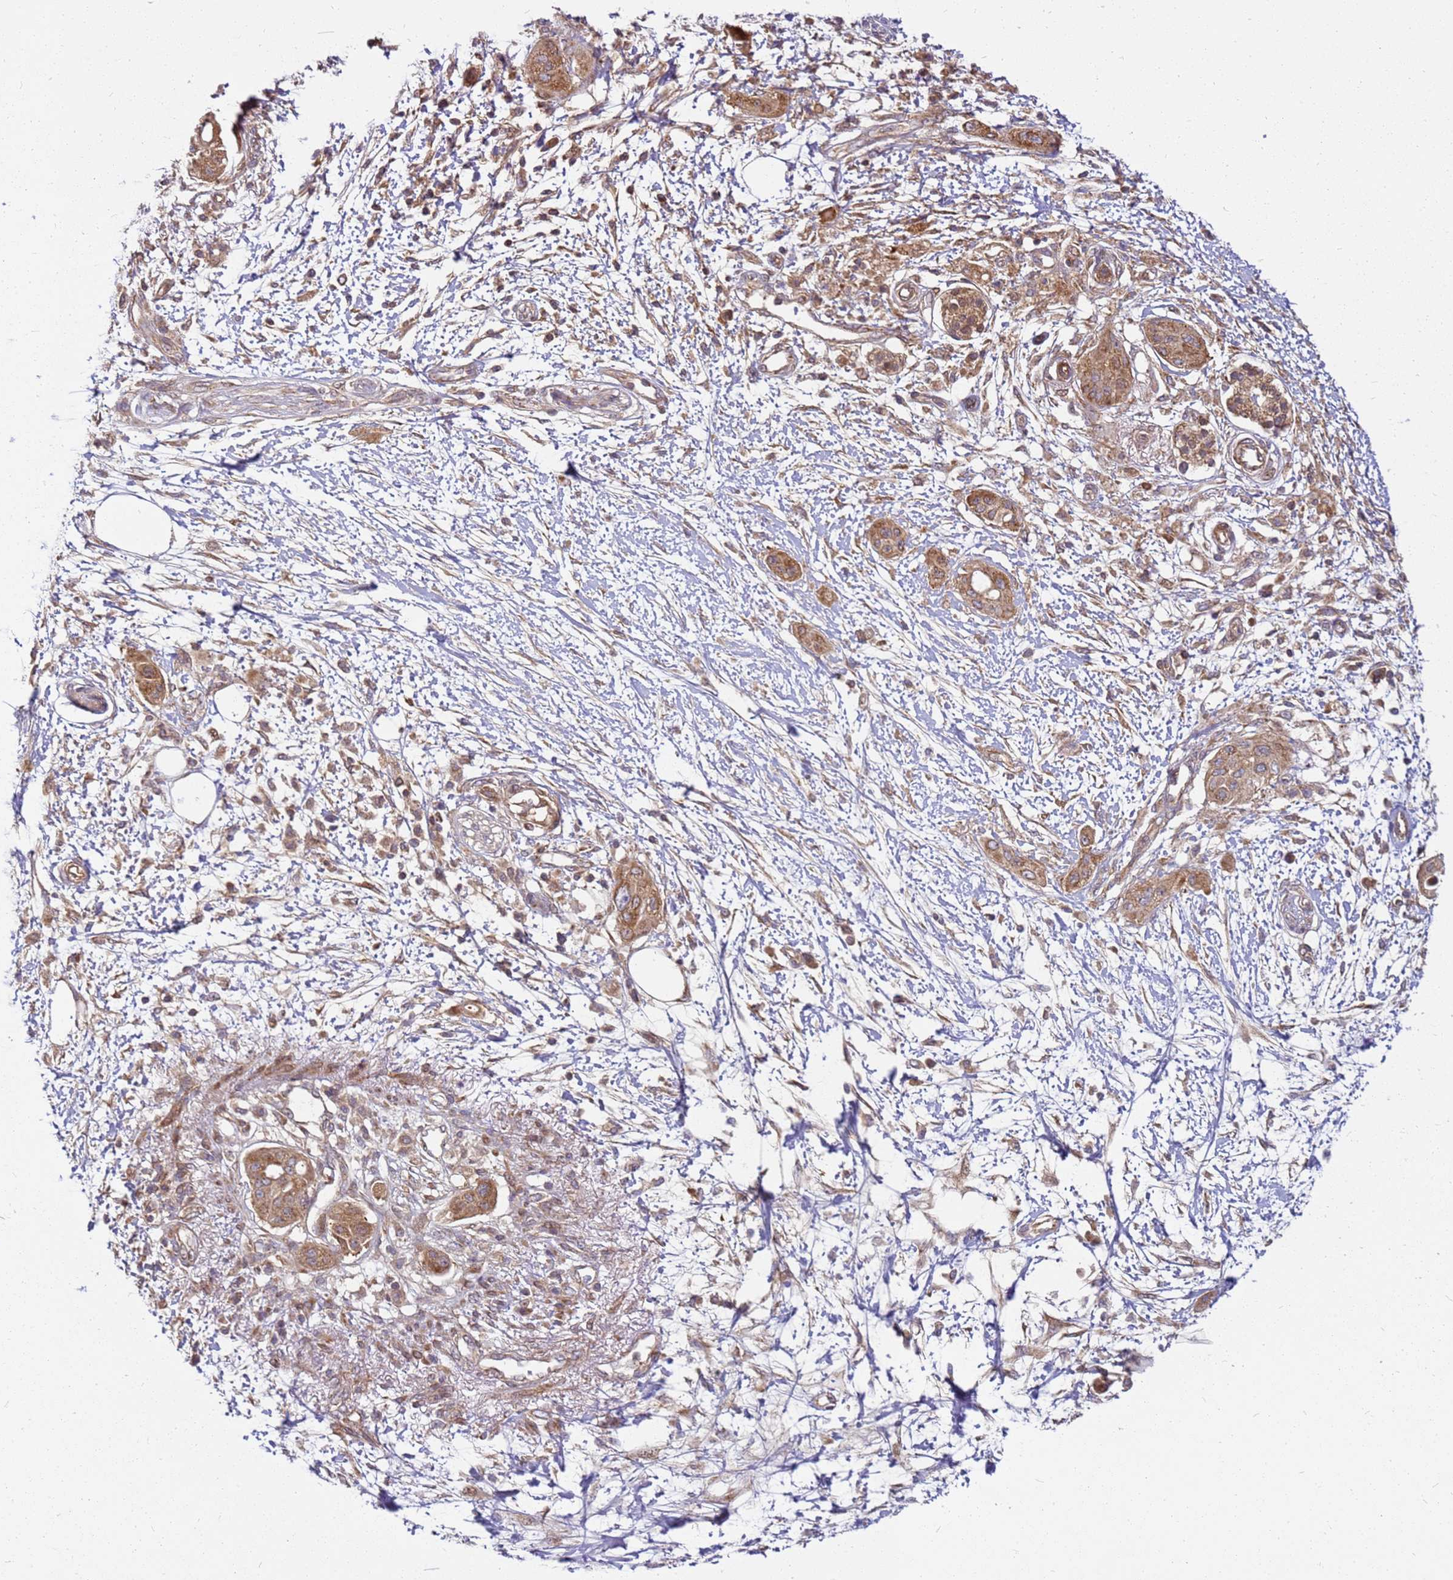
{"staining": {"intensity": "moderate", "quantity": ">75%", "location": "cytoplasmic/membranous"}, "tissue": "pancreatic cancer", "cell_type": "Tumor cells", "image_type": "cancer", "snomed": [{"axis": "morphology", "description": "Adenocarcinoma, NOS"}, {"axis": "topography", "description": "Pancreas"}], "caption": "Adenocarcinoma (pancreatic) tissue reveals moderate cytoplasmic/membranous expression in about >75% of tumor cells", "gene": "CCDC159", "patient": {"sex": "male", "age": 68}}